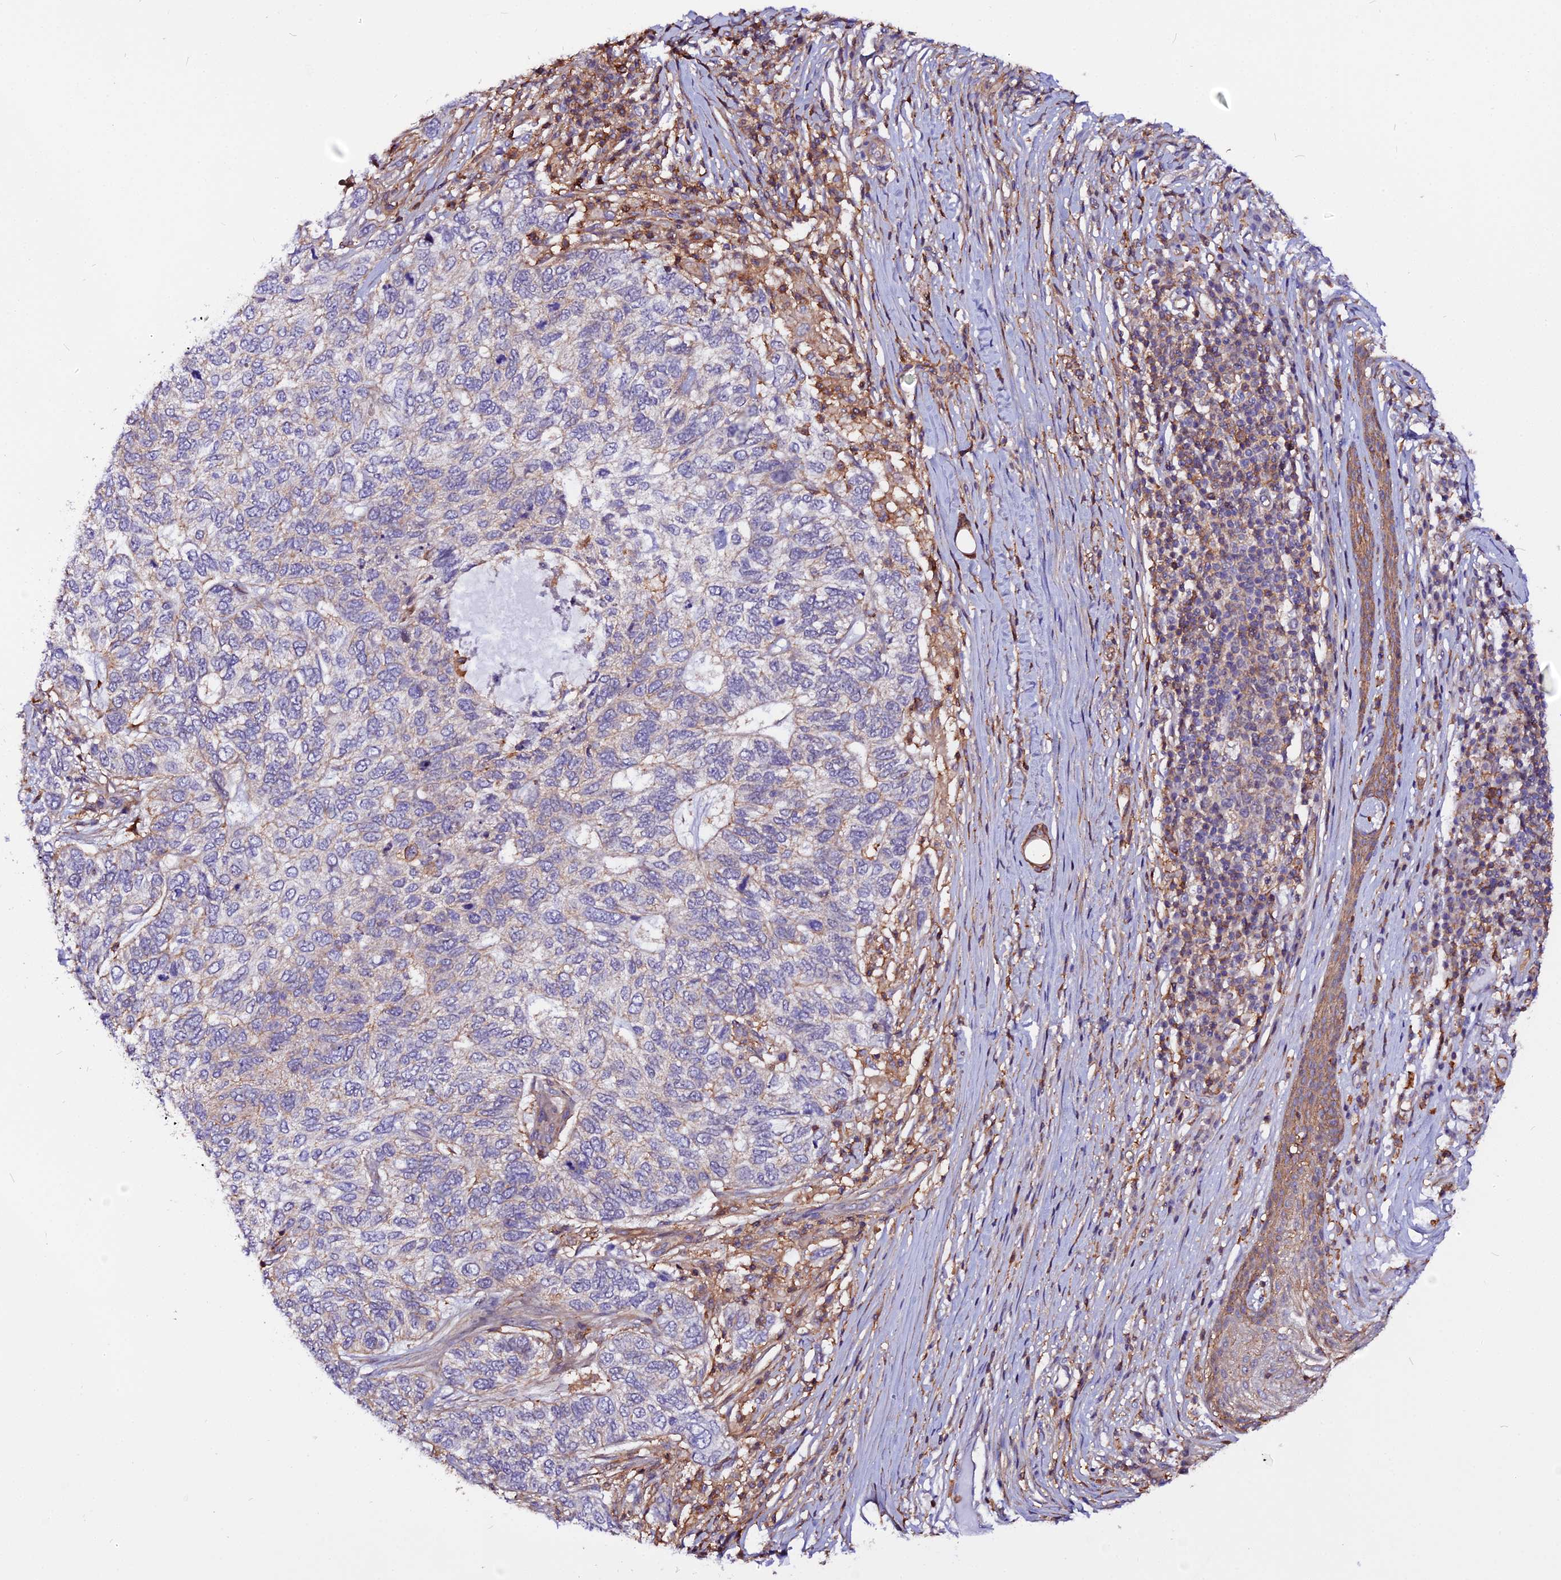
{"staining": {"intensity": "negative", "quantity": "none", "location": "none"}, "tissue": "skin cancer", "cell_type": "Tumor cells", "image_type": "cancer", "snomed": [{"axis": "morphology", "description": "Basal cell carcinoma"}, {"axis": "topography", "description": "Skin"}], "caption": "Photomicrograph shows no protein positivity in tumor cells of skin cancer (basal cell carcinoma) tissue.", "gene": "USP17L15", "patient": {"sex": "female", "age": 65}}